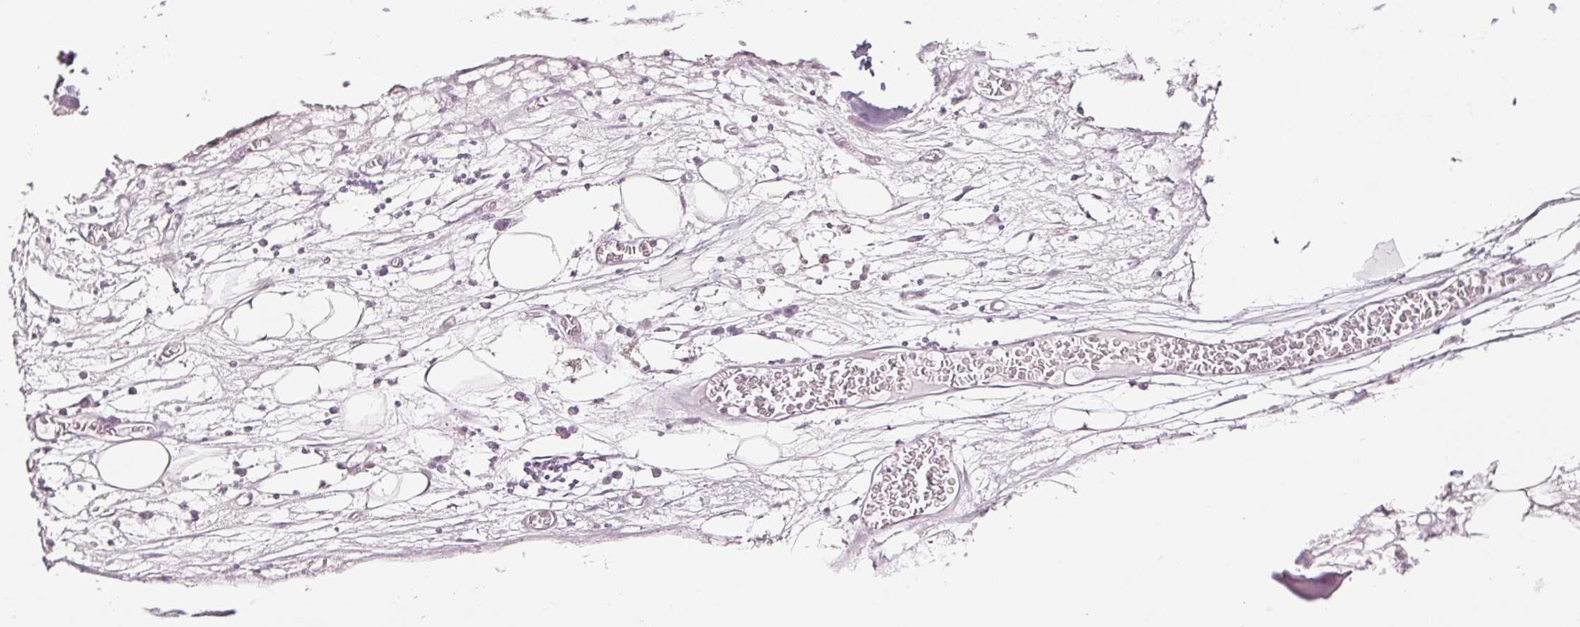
{"staining": {"intensity": "moderate", "quantity": "<25%", "location": "cytoplasmic/membranous"}, "tissue": "adipose tissue", "cell_type": "Adipocytes", "image_type": "normal", "snomed": [{"axis": "morphology", "description": "Normal tissue, NOS"}, {"axis": "topography", "description": "Cartilage tissue"}], "caption": "The histopathology image demonstrates immunohistochemical staining of benign adipose tissue. There is moderate cytoplasmic/membranous staining is appreciated in about <25% of adipocytes. The staining was performed using DAB, with brown indicating positive protein expression. Nuclei are stained blue with hematoxylin.", "gene": "ADD3", "patient": {"sex": "male", "age": 57}}